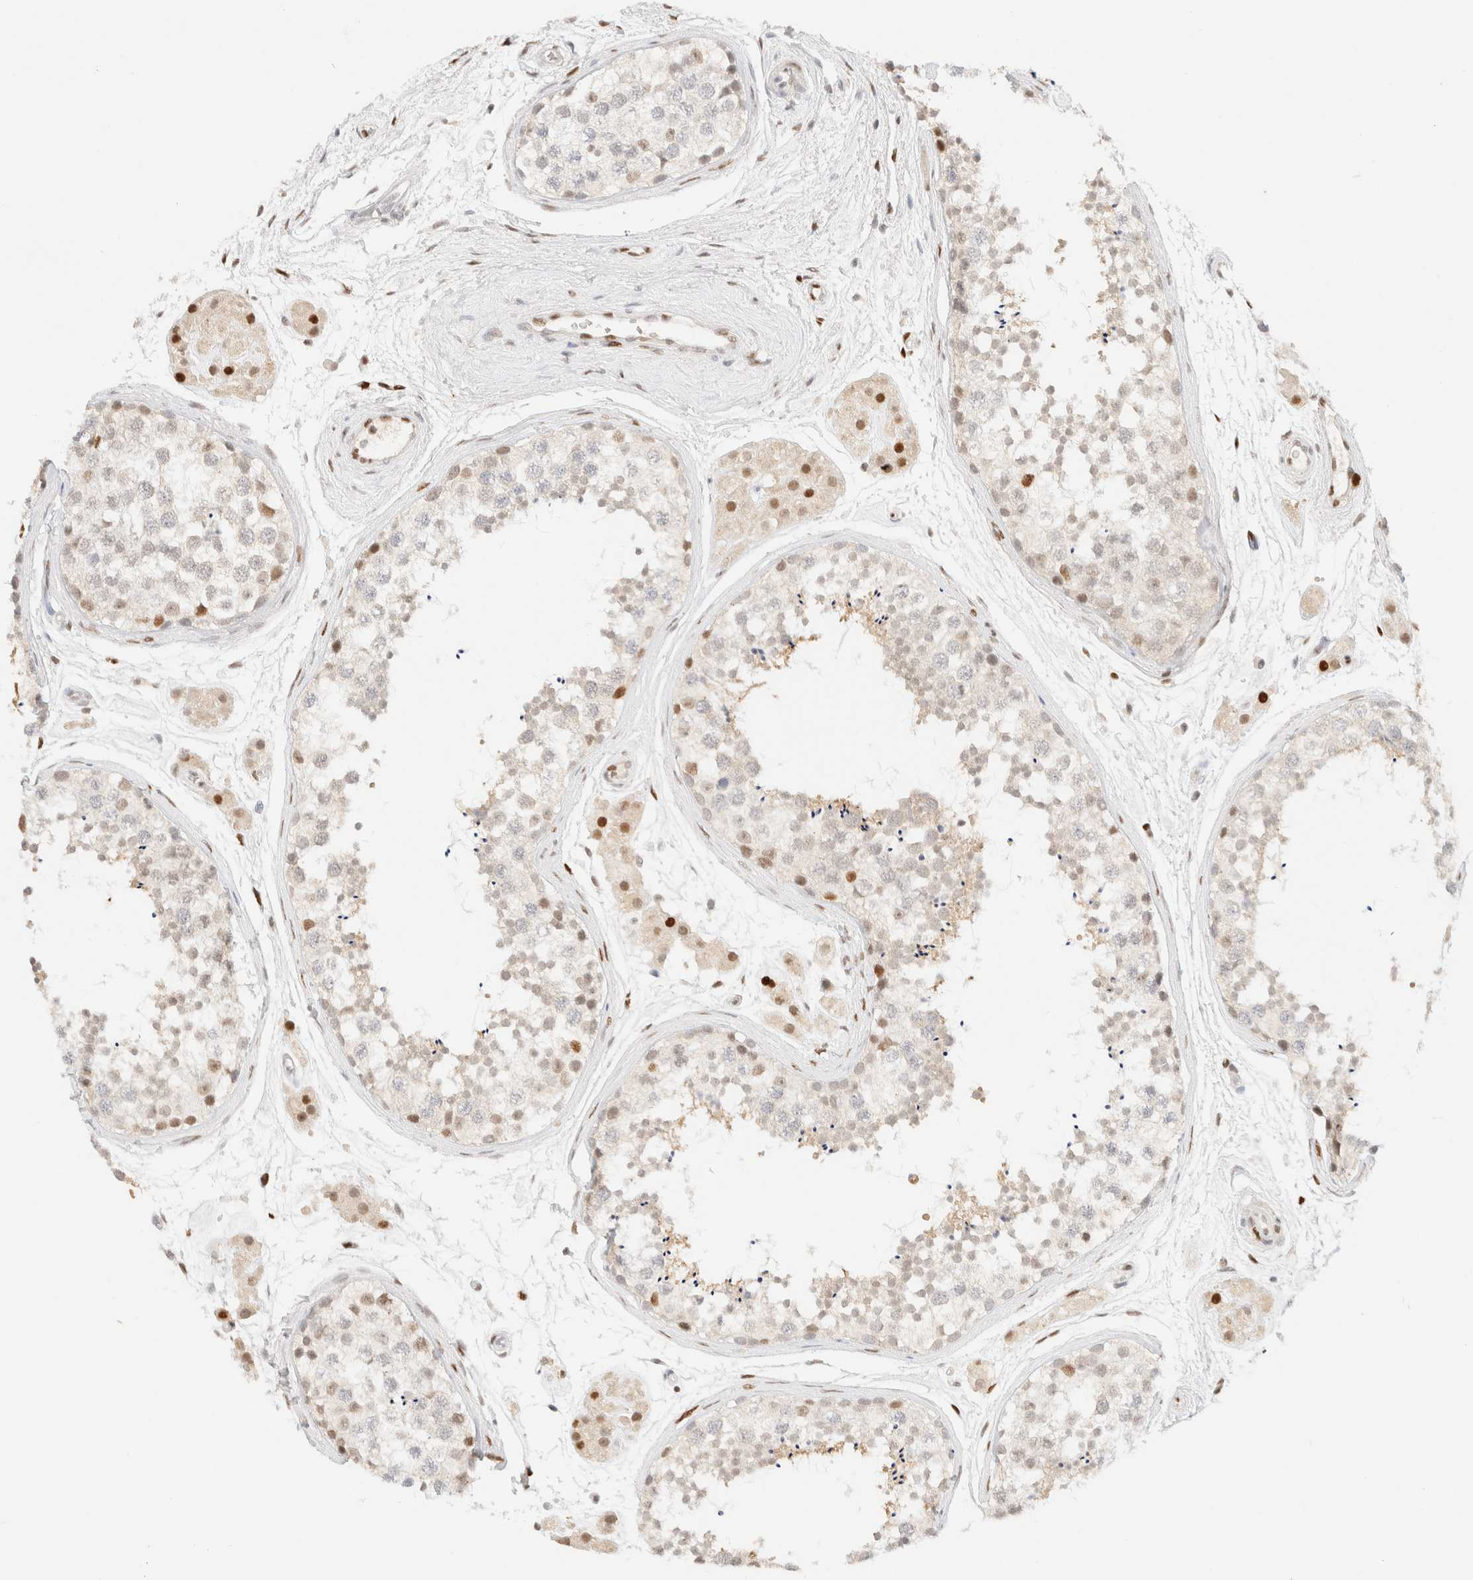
{"staining": {"intensity": "weak", "quantity": "25%-75%", "location": "nuclear"}, "tissue": "testis", "cell_type": "Cells in seminiferous ducts", "image_type": "normal", "snomed": [{"axis": "morphology", "description": "Normal tissue, NOS"}, {"axis": "topography", "description": "Testis"}], "caption": "Approximately 25%-75% of cells in seminiferous ducts in benign human testis exhibit weak nuclear protein positivity as visualized by brown immunohistochemical staining.", "gene": "DDB2", "patient": {"sex": "male", "age": 56}}